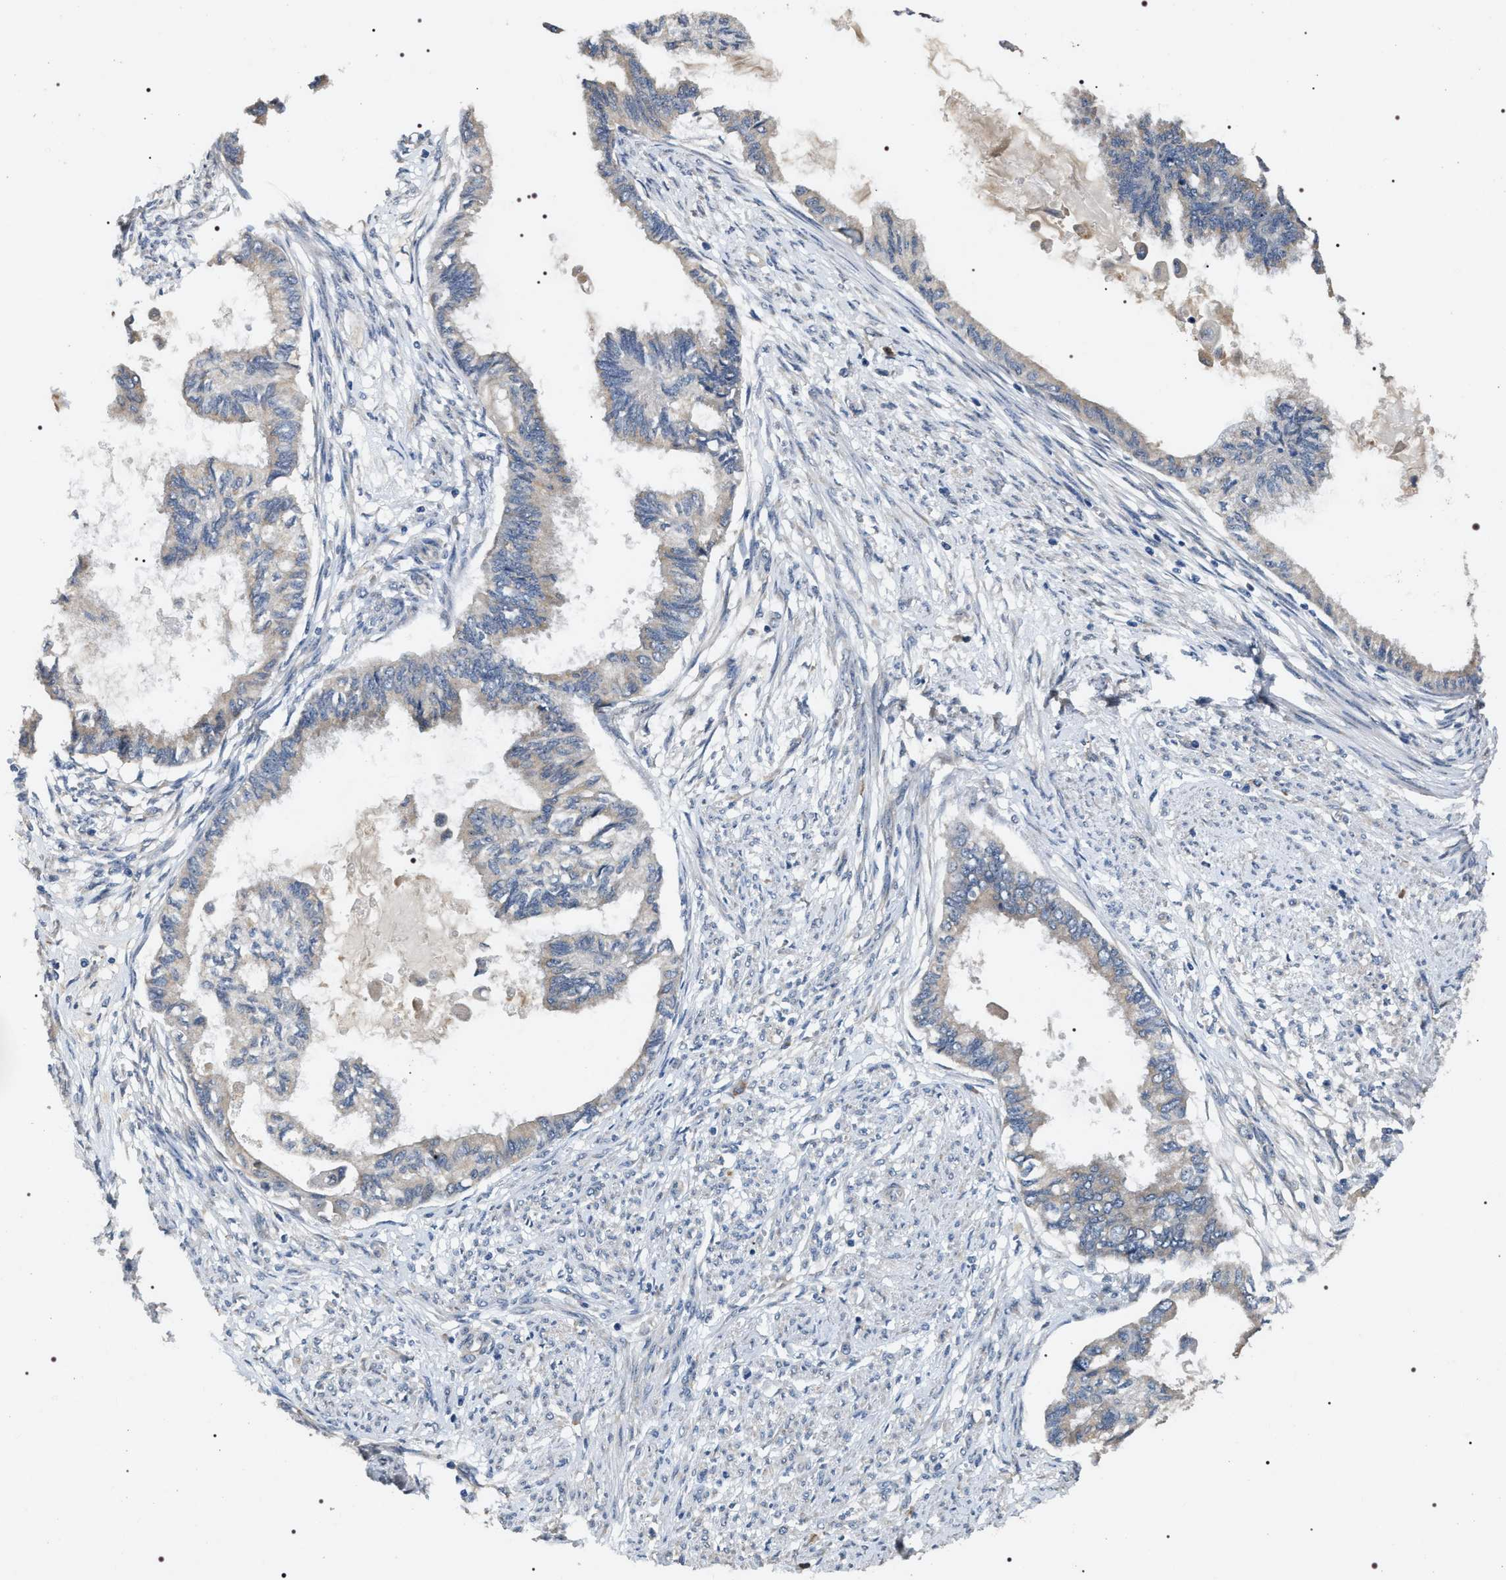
{"staining": {"intensity": "negative", "quantity": "none", "location": "none"}, "tissue": "cervical cancer", "cell_type": "Tumor cells", "image_type": "cancer", "snomed": [{"axis": "morphology", "description": "Normal tissue, NOS"}, {"axis": "morphology", "description": "Adenocarcinoma, NOS"}, {"axis": "topography", "description": "Cervix"}, {"axis": "topography", "description": "Endometrium"}], "caption": "DAB (3,3'-diaminobenzidine) immunohistochemical staining of human cervical cancer (adenocarcinoma) displays no significant staining in tumor cells. (DAB (3,3'-diaminobenzidine) immunohistochemistry, high magnification).", "gene": "IFT81", "patient": {"sex": "female", "age": 86}}